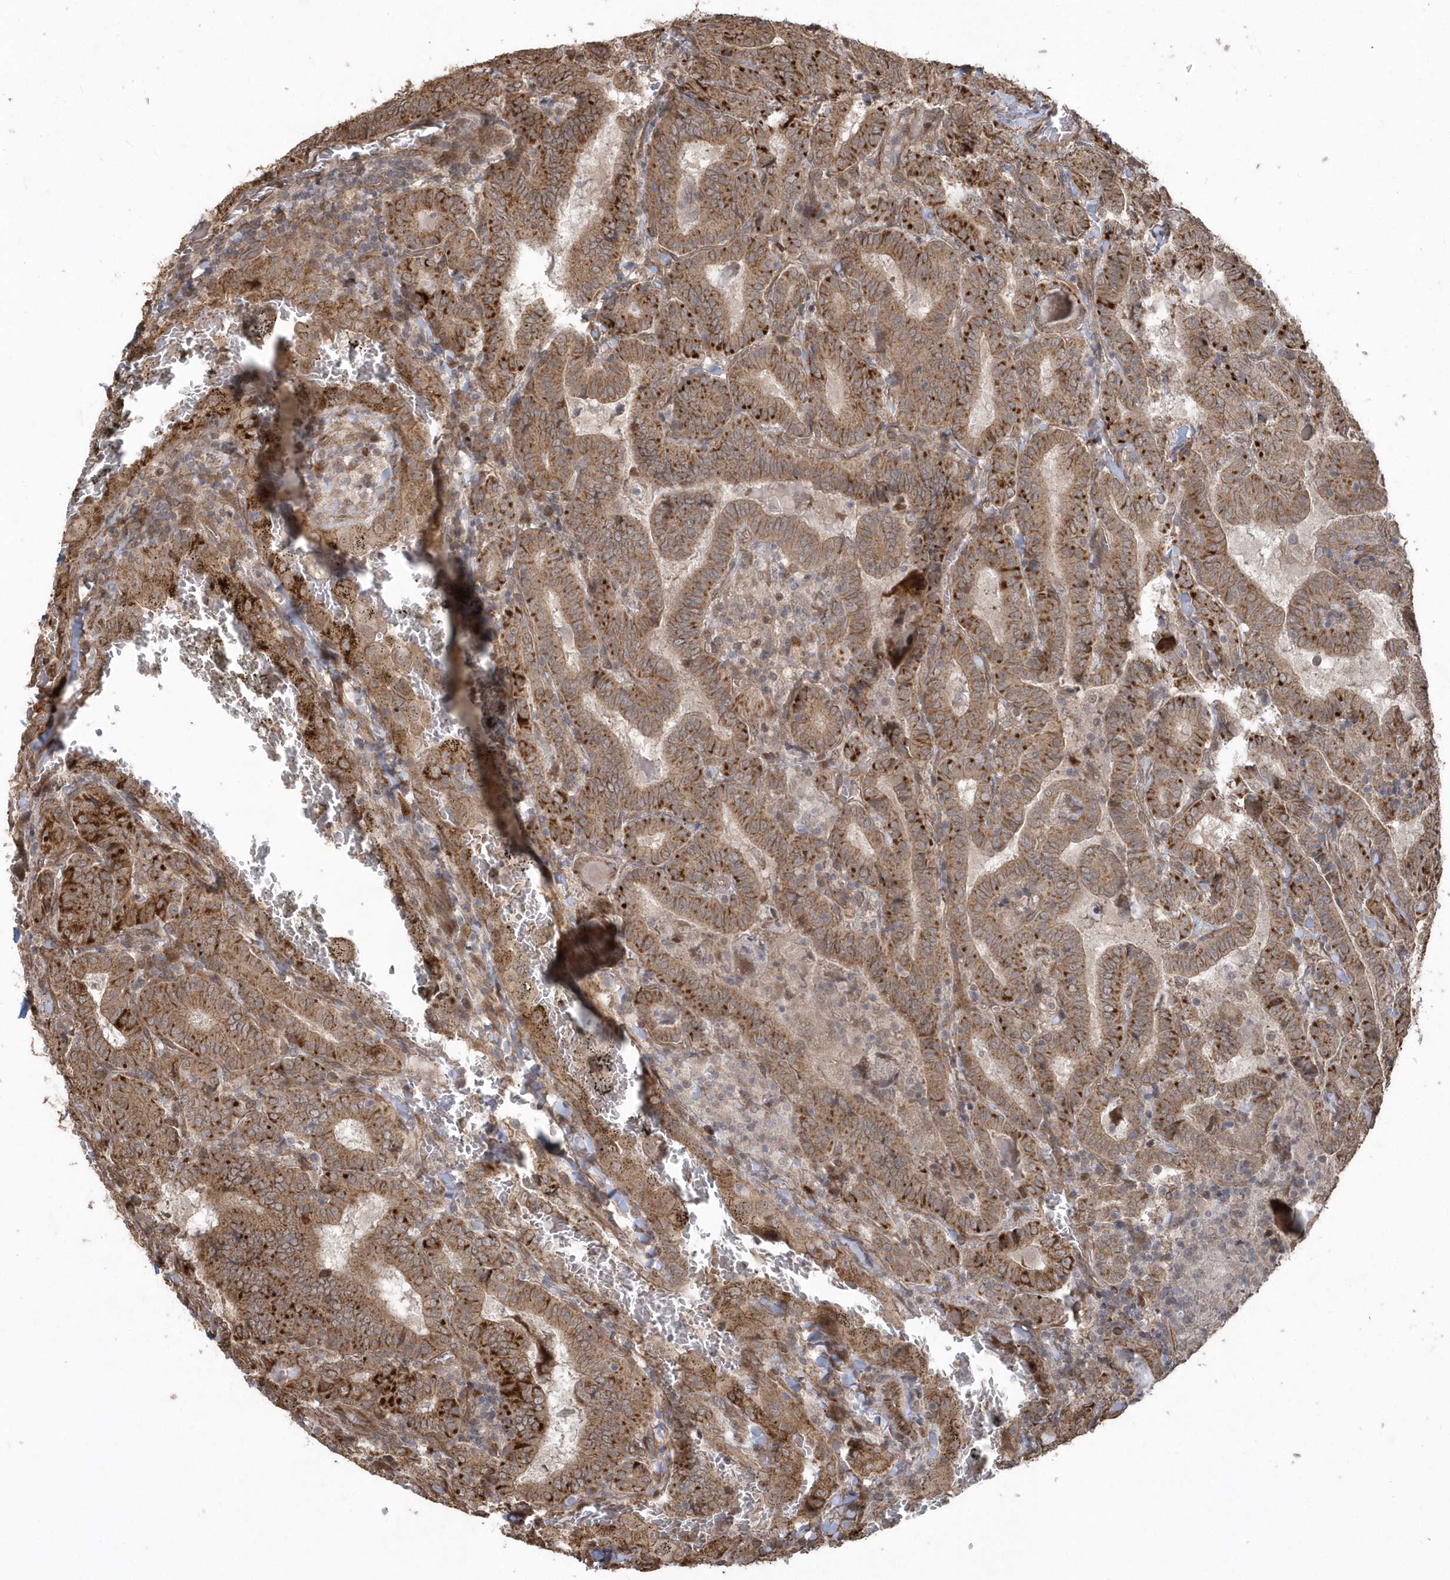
{"staining": {"intensity": "strong", "quantity": ">75%", "location": "cytoplasmic/membranous"}, "tissue": "thyroid cancer", "cell_type": "Tumor cells", "image_type": "cancer", "snomed": [{"axis": "morphology", "description": "Papillary adenocarcinoma, NOS"}, {"axis": "topography", "description": "Thyroid gland"}], "caption": "Immunohistochemical staining of papillary adenocarcinoma (thyroid) reveals high levels of strong cytoplasmic/membranous positivity in approximately >75% of tumor cells.", "gene": "HERPUD1", "patient": {"sex": "female", "age": 72}}